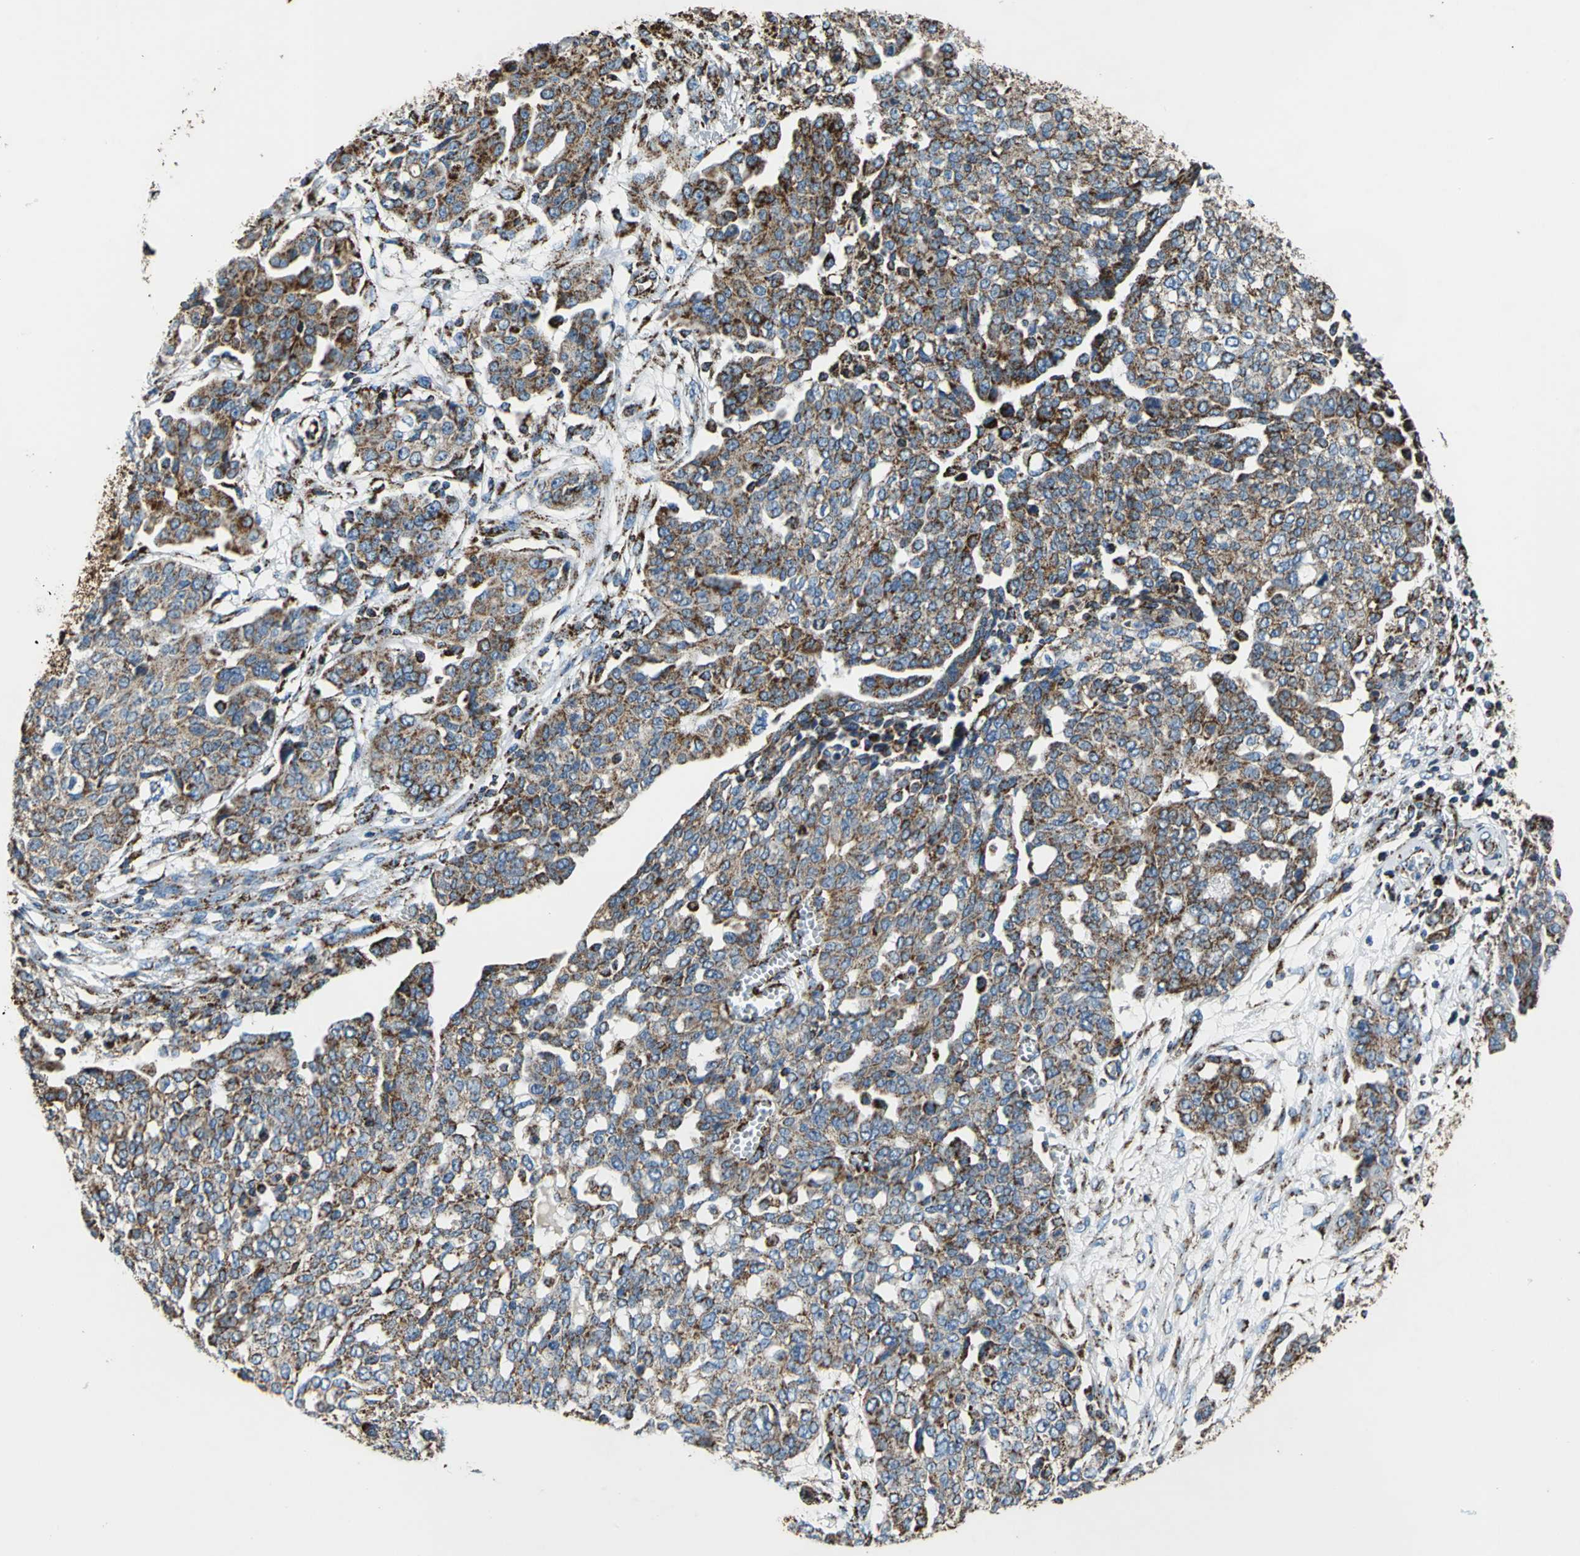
{"staining": {"intensity": "moderate", "quantity": ">75%", "location": "cytoplasmic/membranous"}, "tissue": "ovarian cancer", "cell_type": "Tumor cells", "image_type": "cancer", "snomed": [{"axis": "morphology", "description": "Cystadenocarcinoma, serous, NOS"}, {"axis": "topography", "description": "Soft tissue"}, {"axis": "topography", "description": "Ovary"}], "caption": "The photomicrograph displays immunohistochemical staining of ovarian cancer (serous cystadenocarcinoma). There is moderate cytoplasmic/membranous positivity is appreciated in approximately >75% of tumor cells.", "gene": "ECH1", "patient": {"sex": "female", "age": 57}}